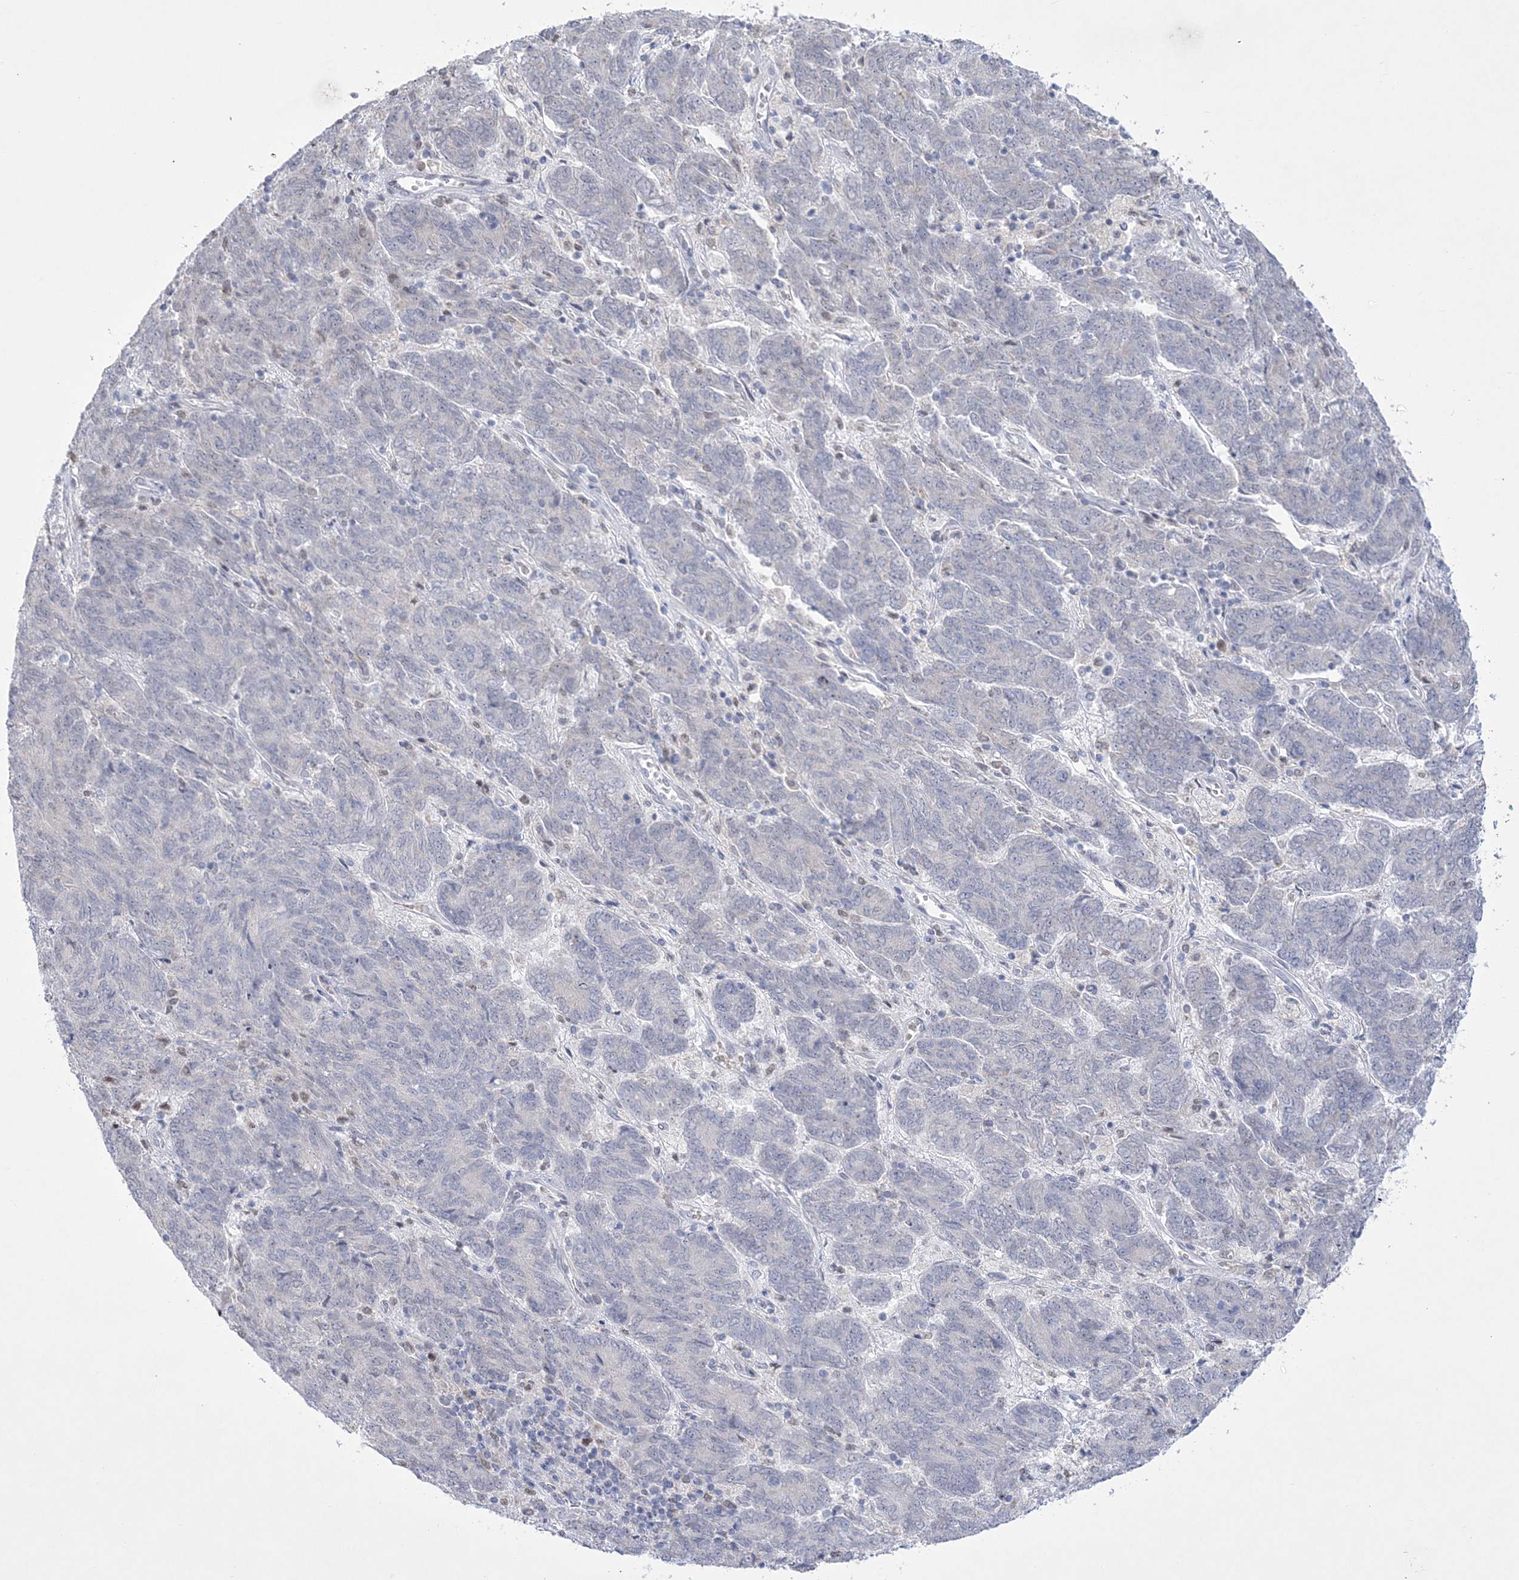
{"staining": {"intensity": "negative", "quantity": "none", "location": "none"}, "tissue": "endometrial cancer", "cell_type": "Tumor cells", "image_type": "cancer", "snomed": [{"axis": "morphology", "description": "Adenocarcinoma, NOS"}, {"axis": "topography", "description": "Endometrium"}], "caption": "Immunohistochemistry image of human endometrial cancer (adenocarcinoma) stained for a protein (brown), which displays no staining in tumor cells.", "gene": "WDR27", "patient": {"sex": "female", "age": 80}}